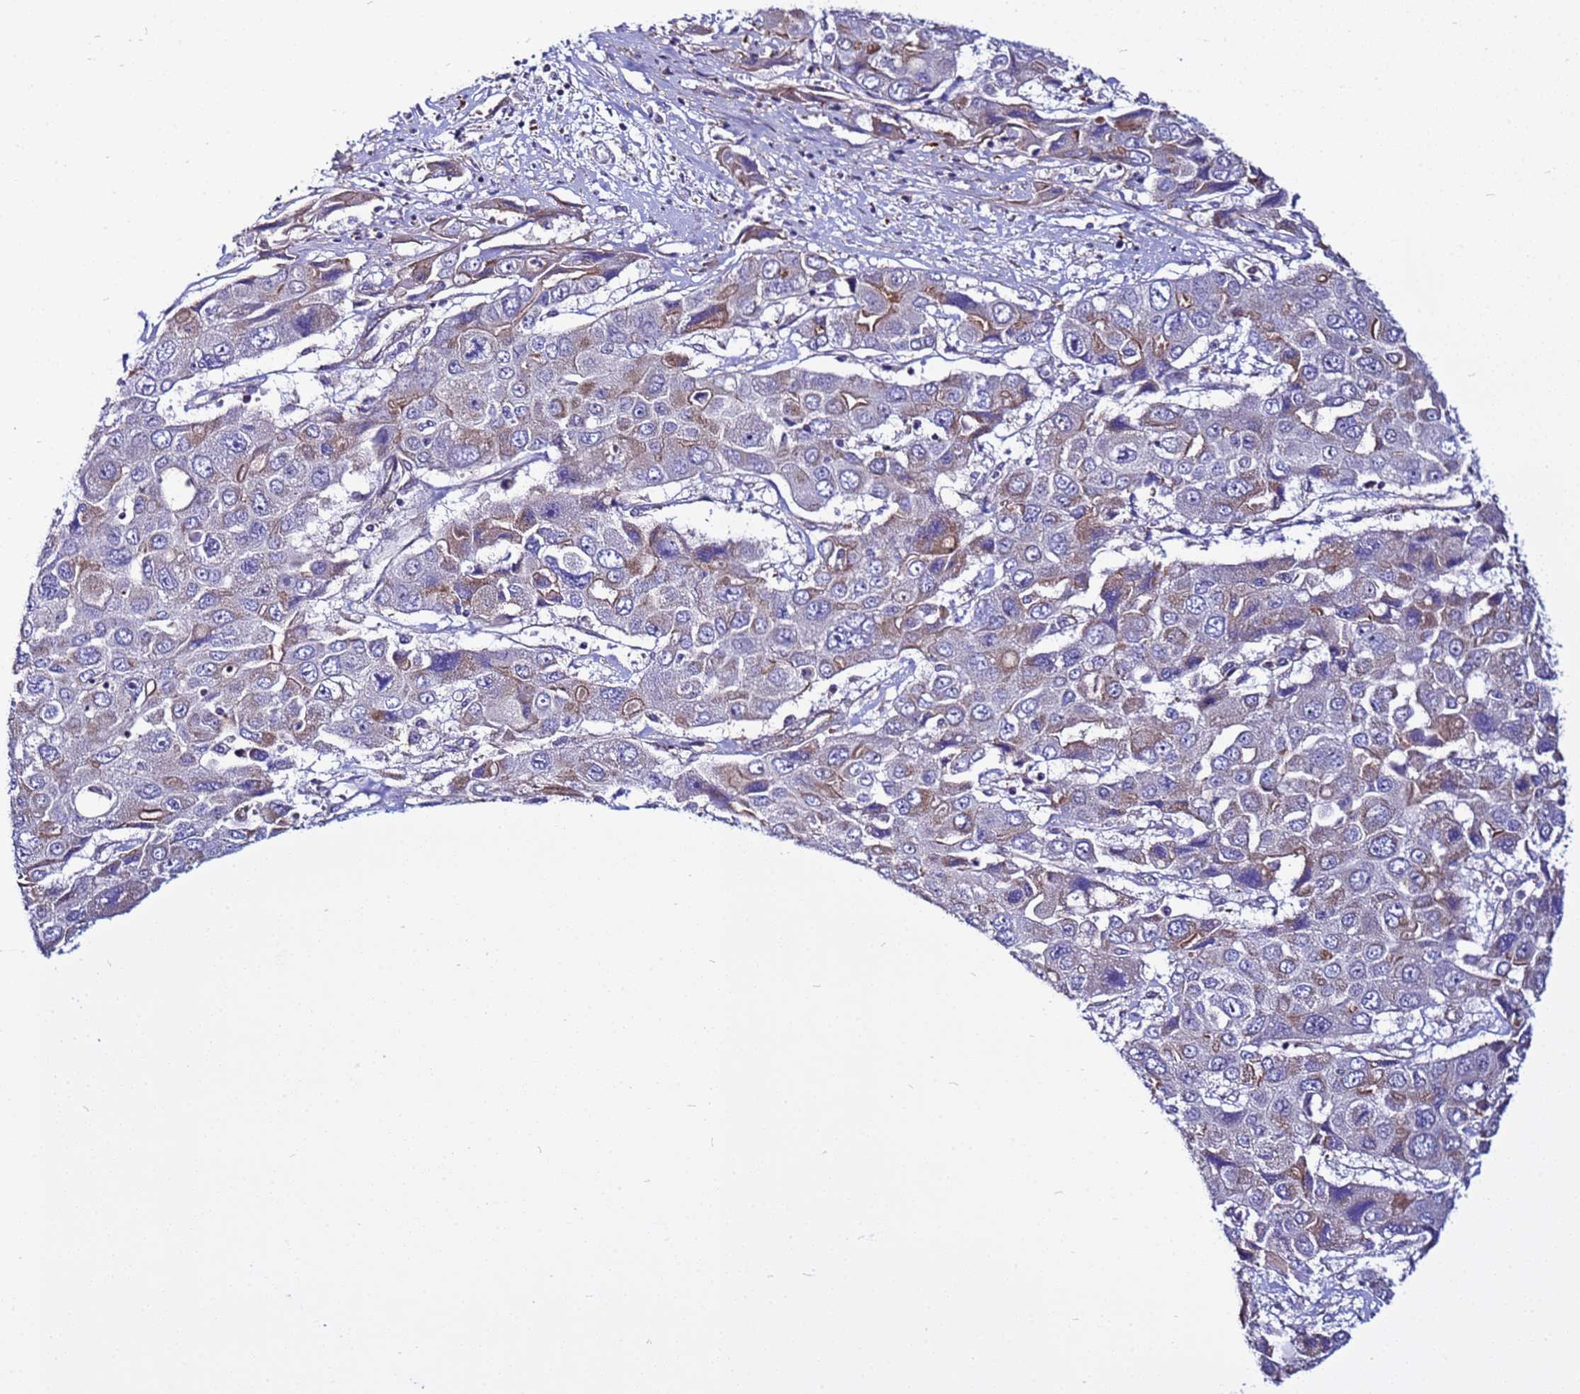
{"staining": {"intensity": "moderate", "quantity": "<25%", "location": "cytoplasmic/membranous"}, "tissue": "liver cancer", "cell_type": "Tumor cells", "image_type": "cancer", "snomed": [{"axis": "morphology", "description": "Cholangiocarcinoma"}, {"axis": "topography", "description": "Liver"}], "caption": "Human liver cholangiocarcinoma stained for a protein (brown) reveals moderate cytoplasmic/membranous positive expression in about <25% of tumor cells.", "gene": "STK38", "patient": {"sex": "male", "age": 67}}